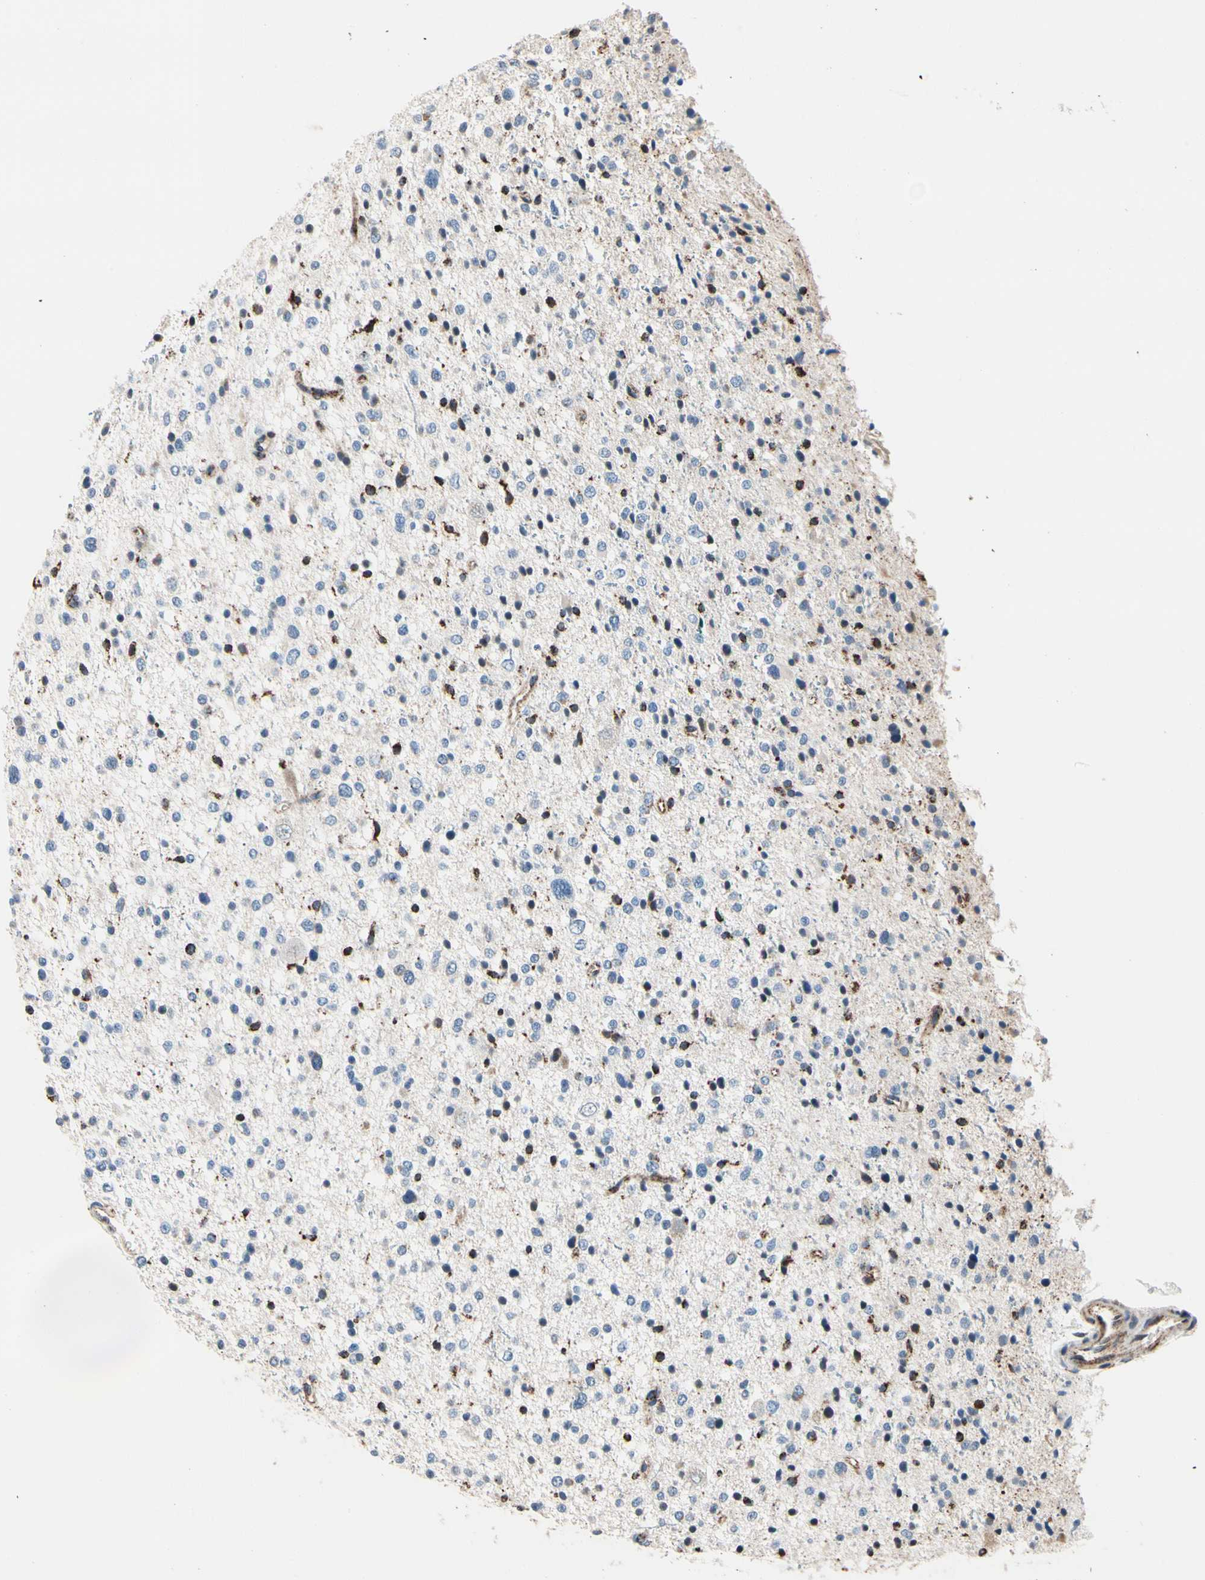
{"staining": {"intensity": "strong", "quantity": "25%-75%", "location": "cytoplasmic/membranous,nuclear"}, "tissue": "glioma", "cell_type": "Tumor cells", "image_type": "cancer", "snomed": [{"axis": "morphology", "description": "Glioma, malignant, Low grade"}, {"axis": "topography", "description": "Brain"}], "caption": "Human glioma stained for a protein (brown) shows strong cytoplasmic/membranous and nuclear positive staining in about 25%-75% of tumor cells.", "gene": "TMEM176A", "patient": {"sex": "female", "age": 37}}